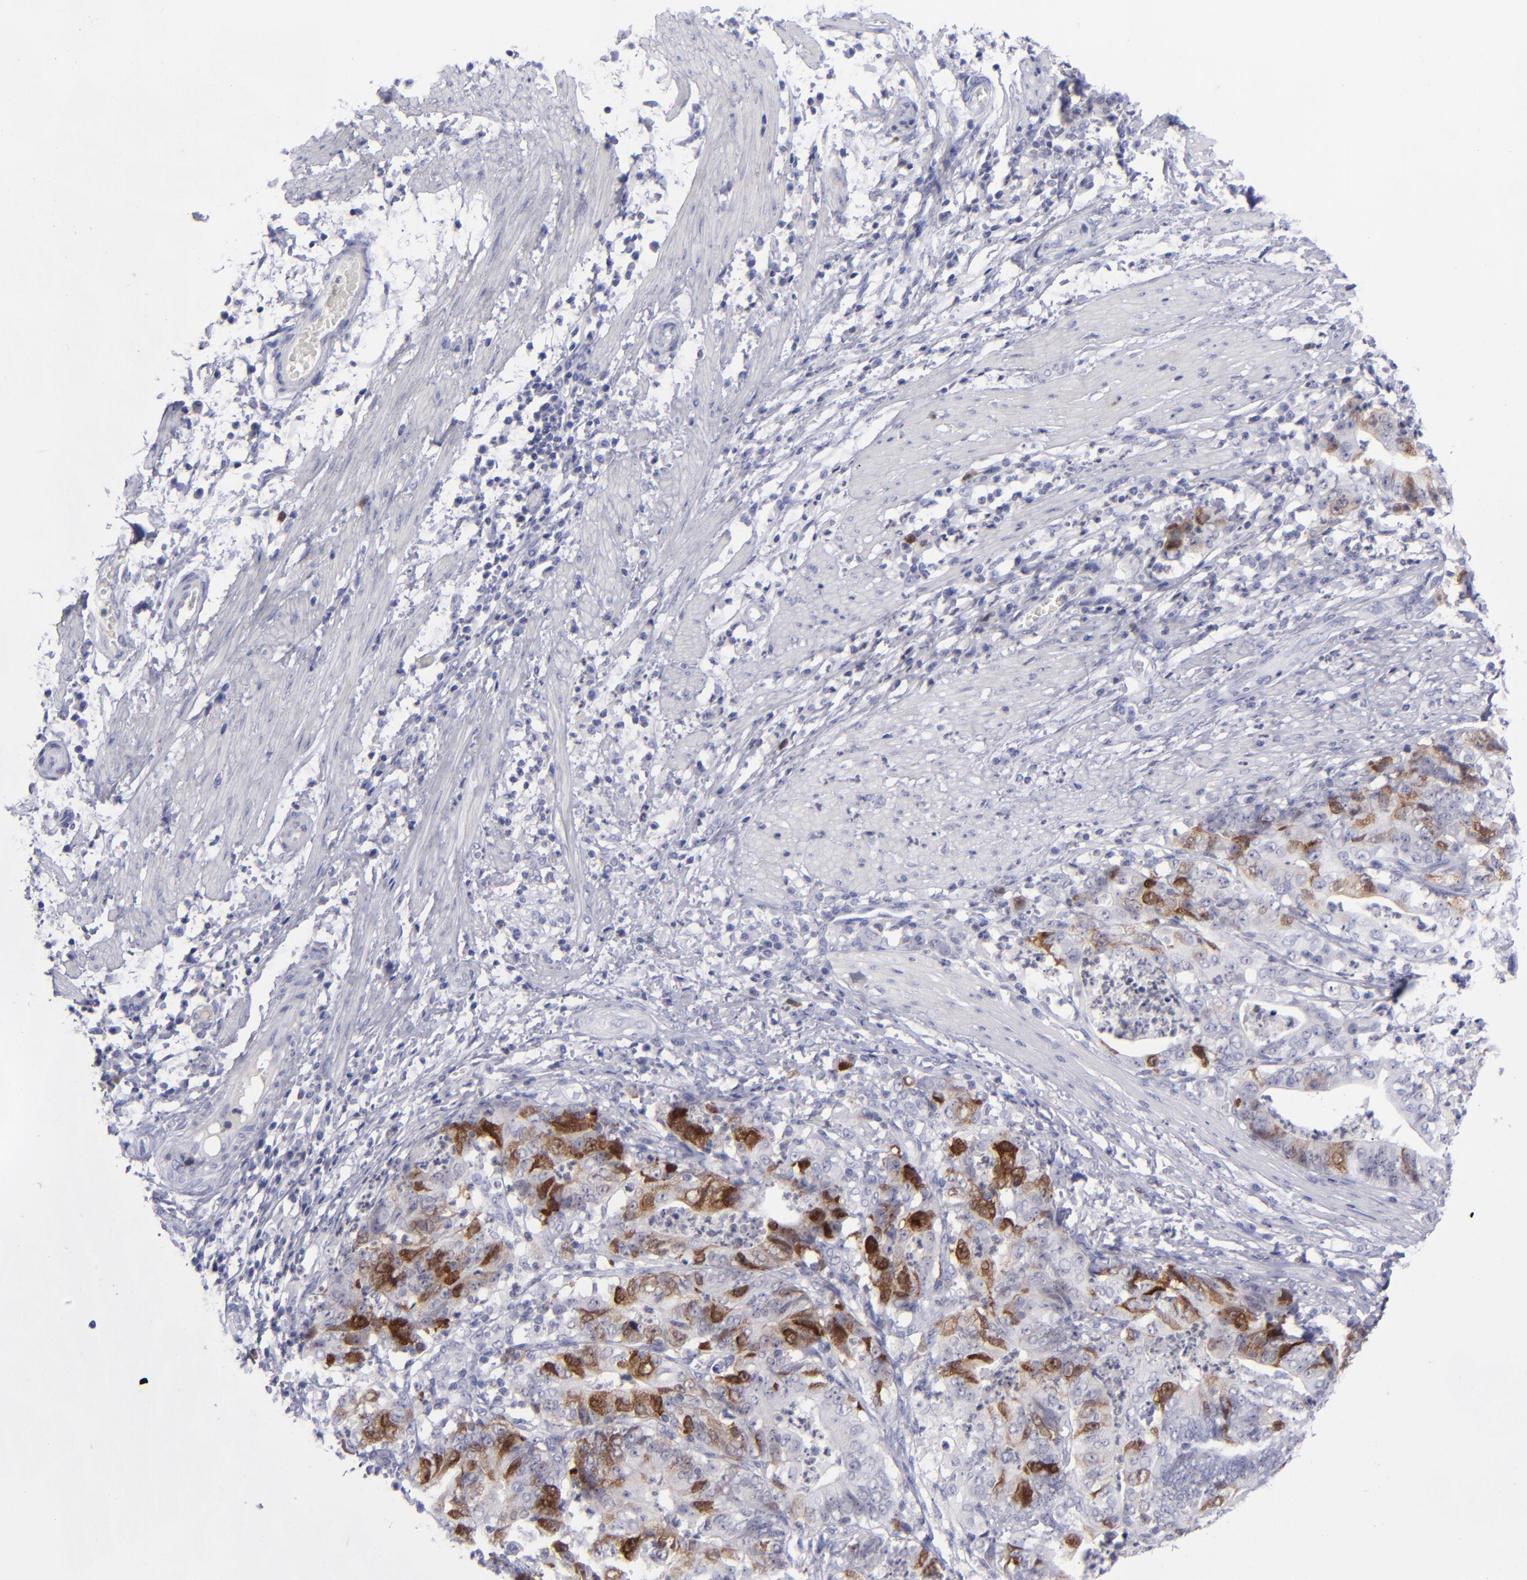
{"staining": {"intensity": "moderate", "quantity": "25%-75%", "location": "cytoplasmic/membranous,nuclear"}, "tissue": "stomach cancer", "cell_type": "Tumor cells", "image_type": "cancer", "snomed": [{"axis": "morphology", "description": "Adenocarcinoma, NOS"}, {"axis": "topography", "description": "Stomach, lower"}], "caption": "An immunohistochemistry (IHC) histopathology image of tumor tissue is shown. Protein staining in brown labels moderate cytoplasmic/membranous and nuclear positivity in stomach cancer within tumor cells.", "gene": "AURKA", "patient": {"sex": "female", "age": 86}}